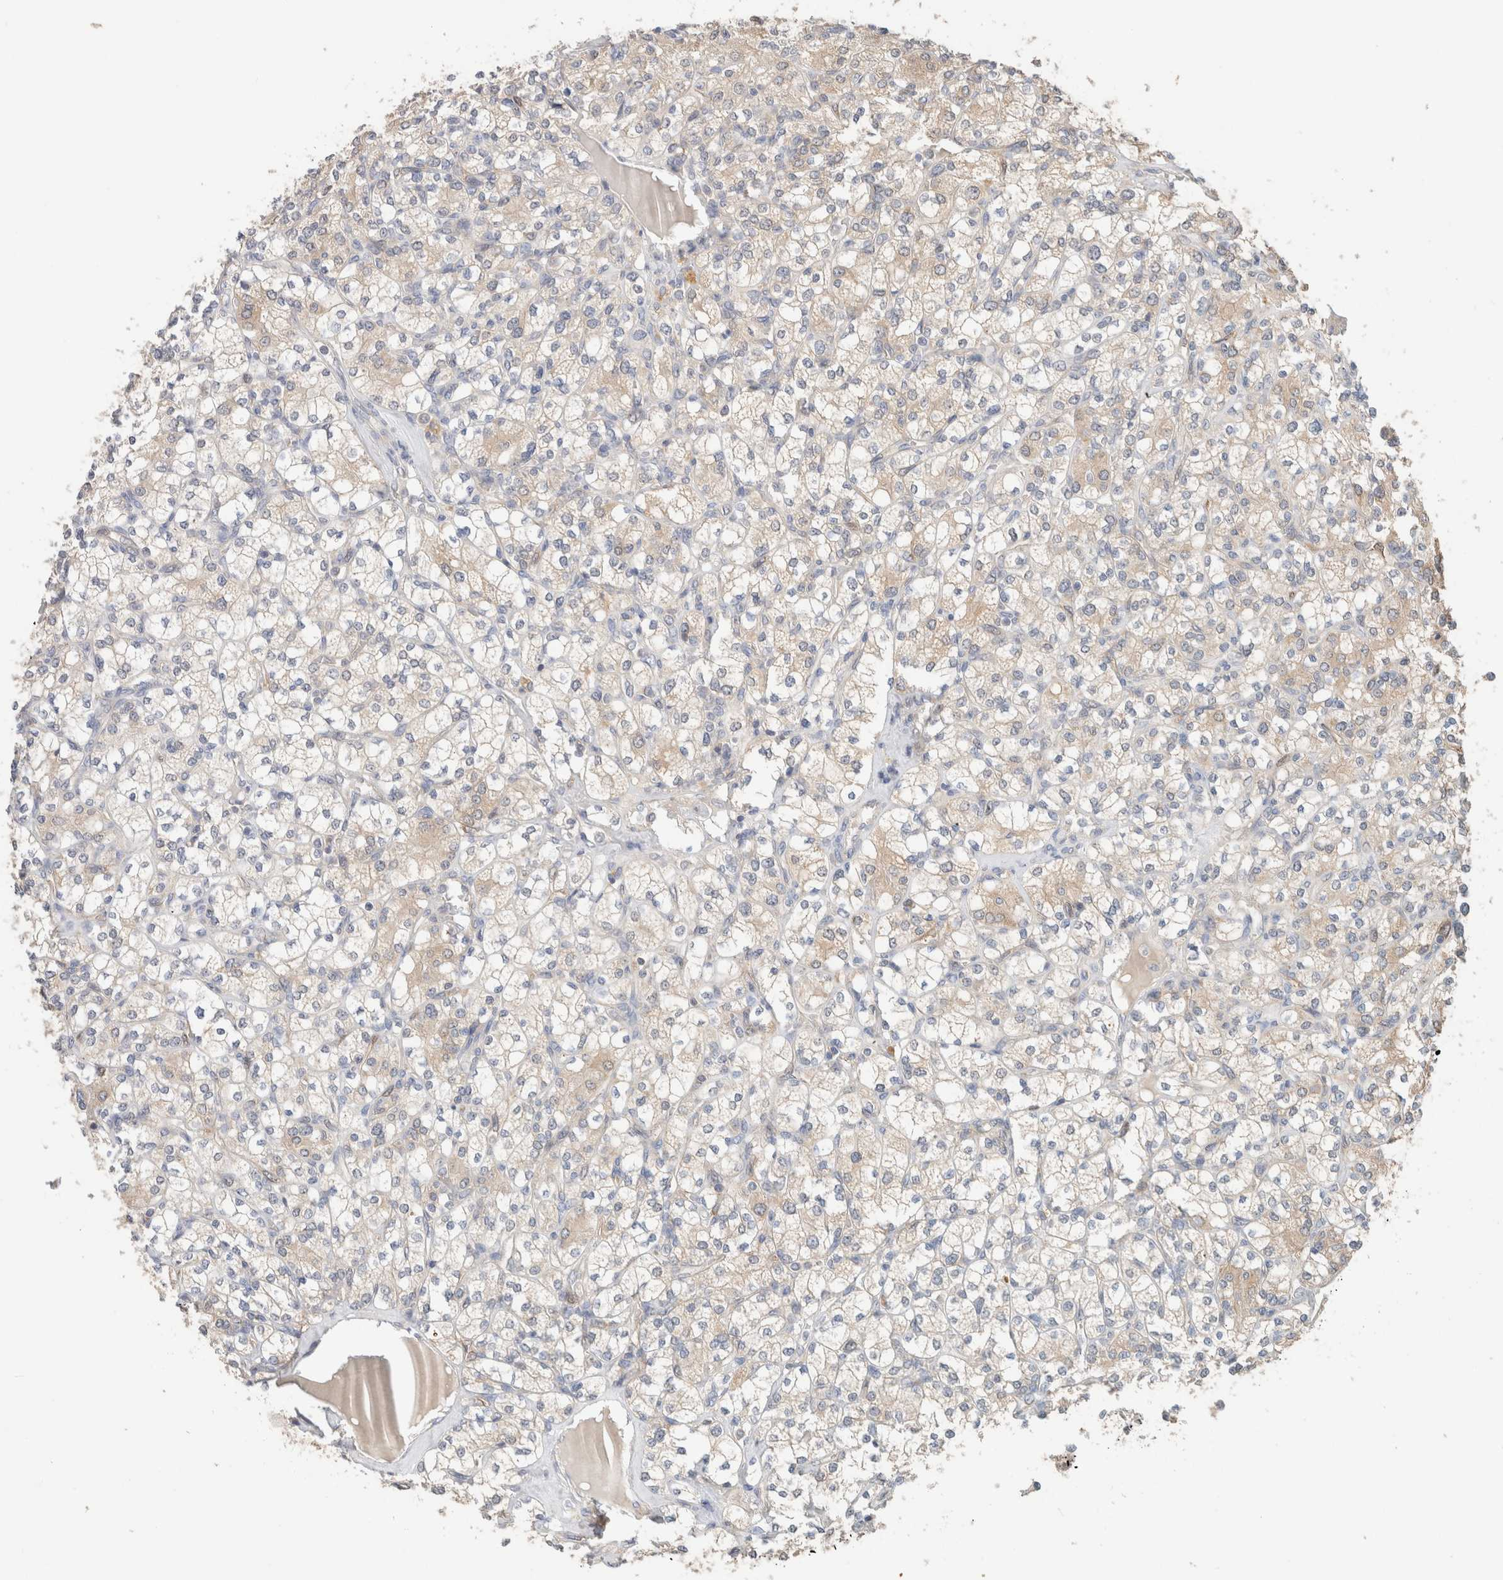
{"staining": {"intensity": "weak", "quantity": "<25%", "location": "cytoplasmic/membranous"}, "tissue": "renal cancer", "cell_type": "Tumor cells", "image_type": "cancer", "snomed": [{"axis": "morphology", "description": "Adenocarcinoma, NOS"}, {"axis": "topography", "description": "Kidney"}], "caption": "High power microscopy image of an immunohistochemistry (IHC) photomicrograph of renal cancer (adenocarcinoma), revealing no significant expression in tumor cells.", "gene": "CA13", "patient": {"sex": "male", "age": 77}}